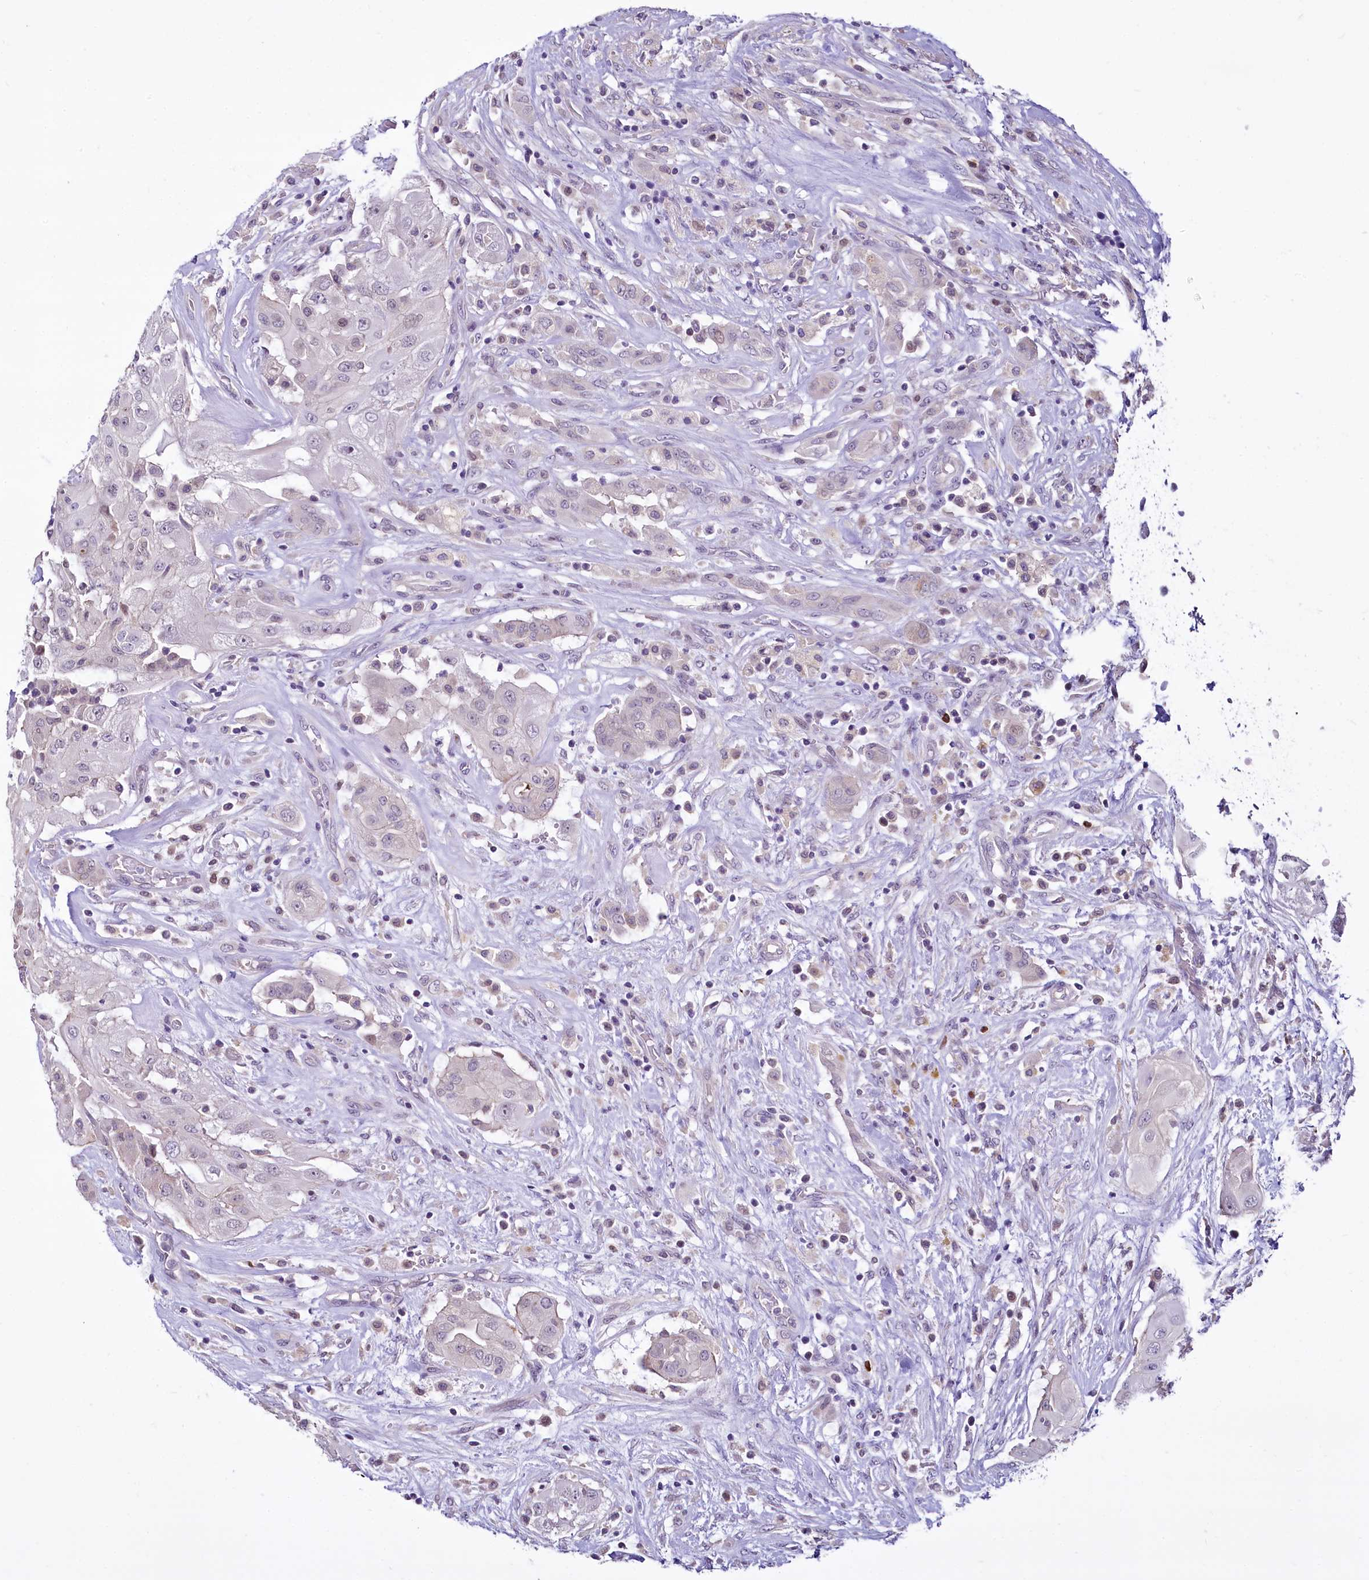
{"staining": {"intensity": "negative", "quantity": "none", "location": "none"}, "tissue": "thyroid cancer", "cell_type": "Tumor cells", "image_type": "cancer", "snomed": [{"axis": "morphology", "description": "Papillary adenocarcinoma, NOS"}, {"axis": "topography", "description": "Thyroid gland"}], "caption": "Immunohistochemistry (IHC) image of thyroid papillary adenocarcinoma stained for a protein (brown), which reveals no staining in tumor cells.", "gene": "BANK1", "patient": {"sex": "female", "age": 59}}